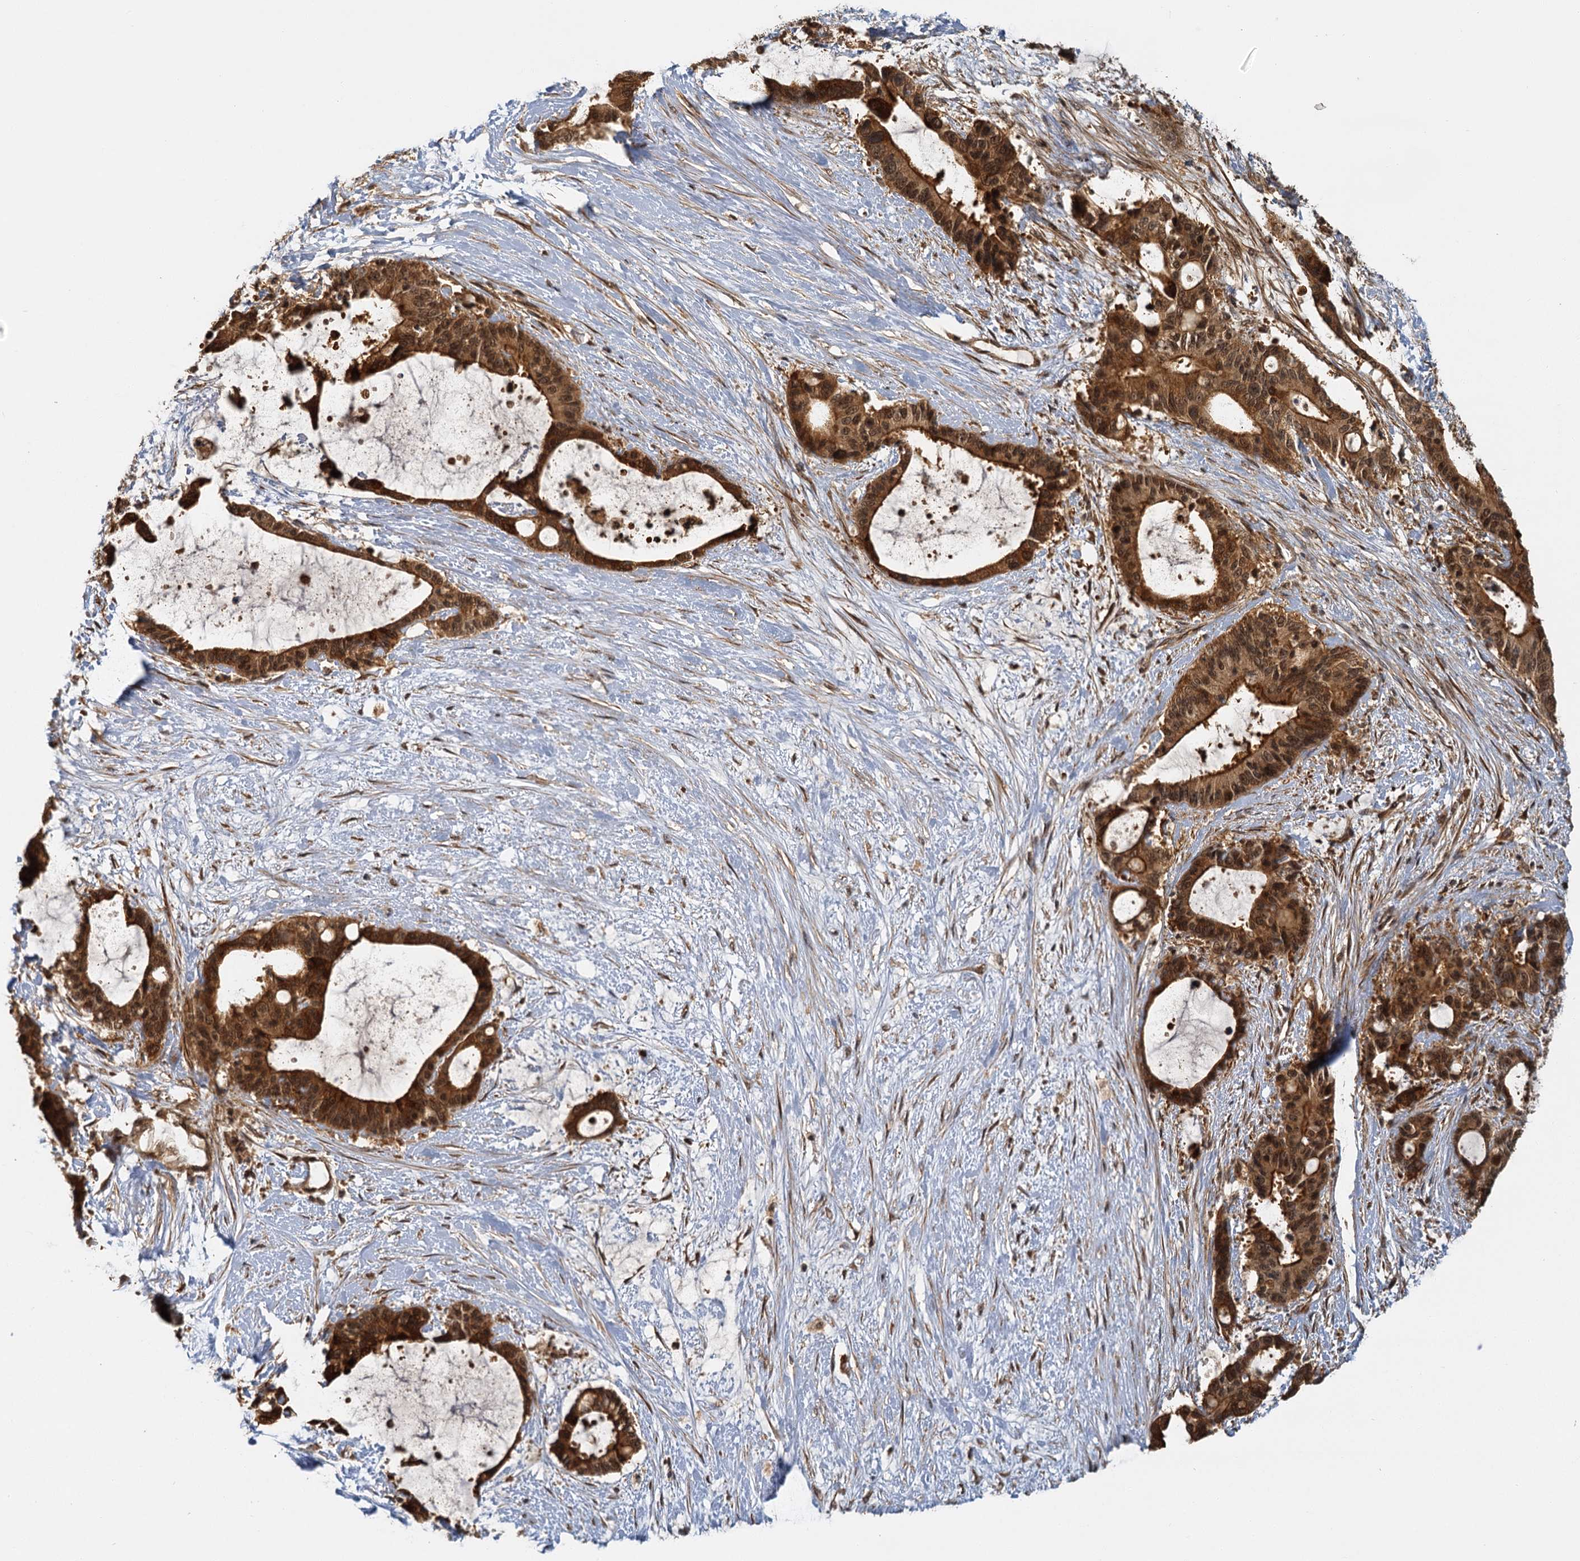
{"staining": {"intensity": "strong", "quantity": ">75%", "location": "cytoplasmic/membranous,nuclear"}, "tissue": "liver cancer", "cell_type": "Tumor cells", "image_type": "cancer", "snomed": [{"axis": "morphology", "description": "Normal tissue, NOS"}, {"axis": "morphology", "description": "Cholangiocarcinoma"}, {"axis": "topography", "description": "Liver"}, {"axis": "topography", "description": "Peripheral nerve tissue"}], "caption": "Tumor cells display high levels of strong cytoplasmic/membranous and nuclear staining in approximately >75% of cells in human liver cancer. The staining was performed using DAB (3,3'-diaminobenzidine), with brown indicating positive protein expression. Nuclei are stained blue with hematoxylin.", "gene": "ZNF549", "patient": {"sex": "female", "age": 73}}